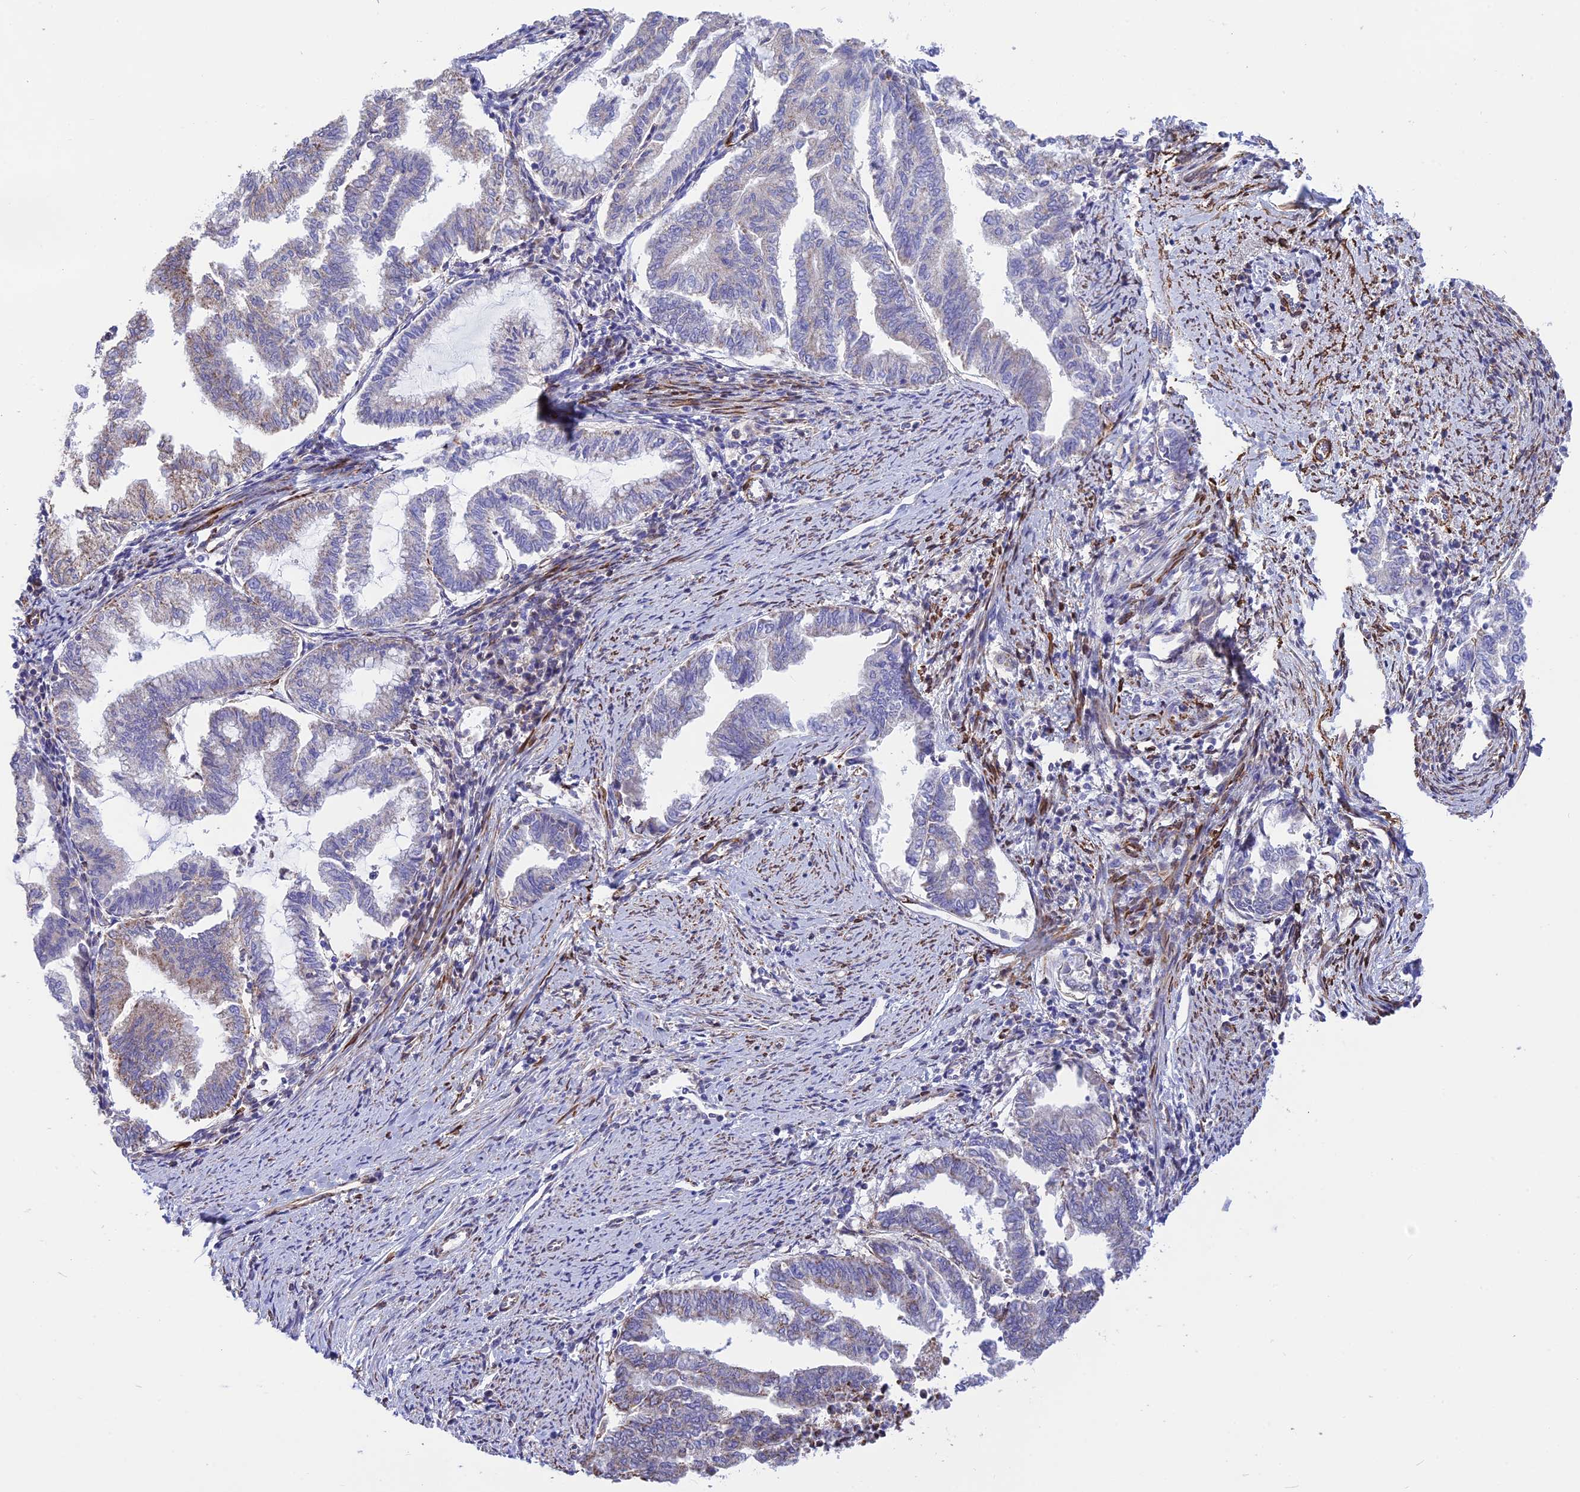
{"staining": {"intensity": "negative", "quantity": "none", "location": "none"}, "tissue": "endometrial cancer", "cell_type": "Tumor cells", "image_type": "cancer", "snomed": [{"axis": "morphology", "description": "Adenocarcinoma, NOS"}, {"axis": "topography", "description": "Endometrium"}], "caption": "Immunohistochemical staining of endometrial cancer demonstrates no significant staining in tumor cells.", "gene": "DOC2B", "patient": {"sex": "female", "age": 79}}